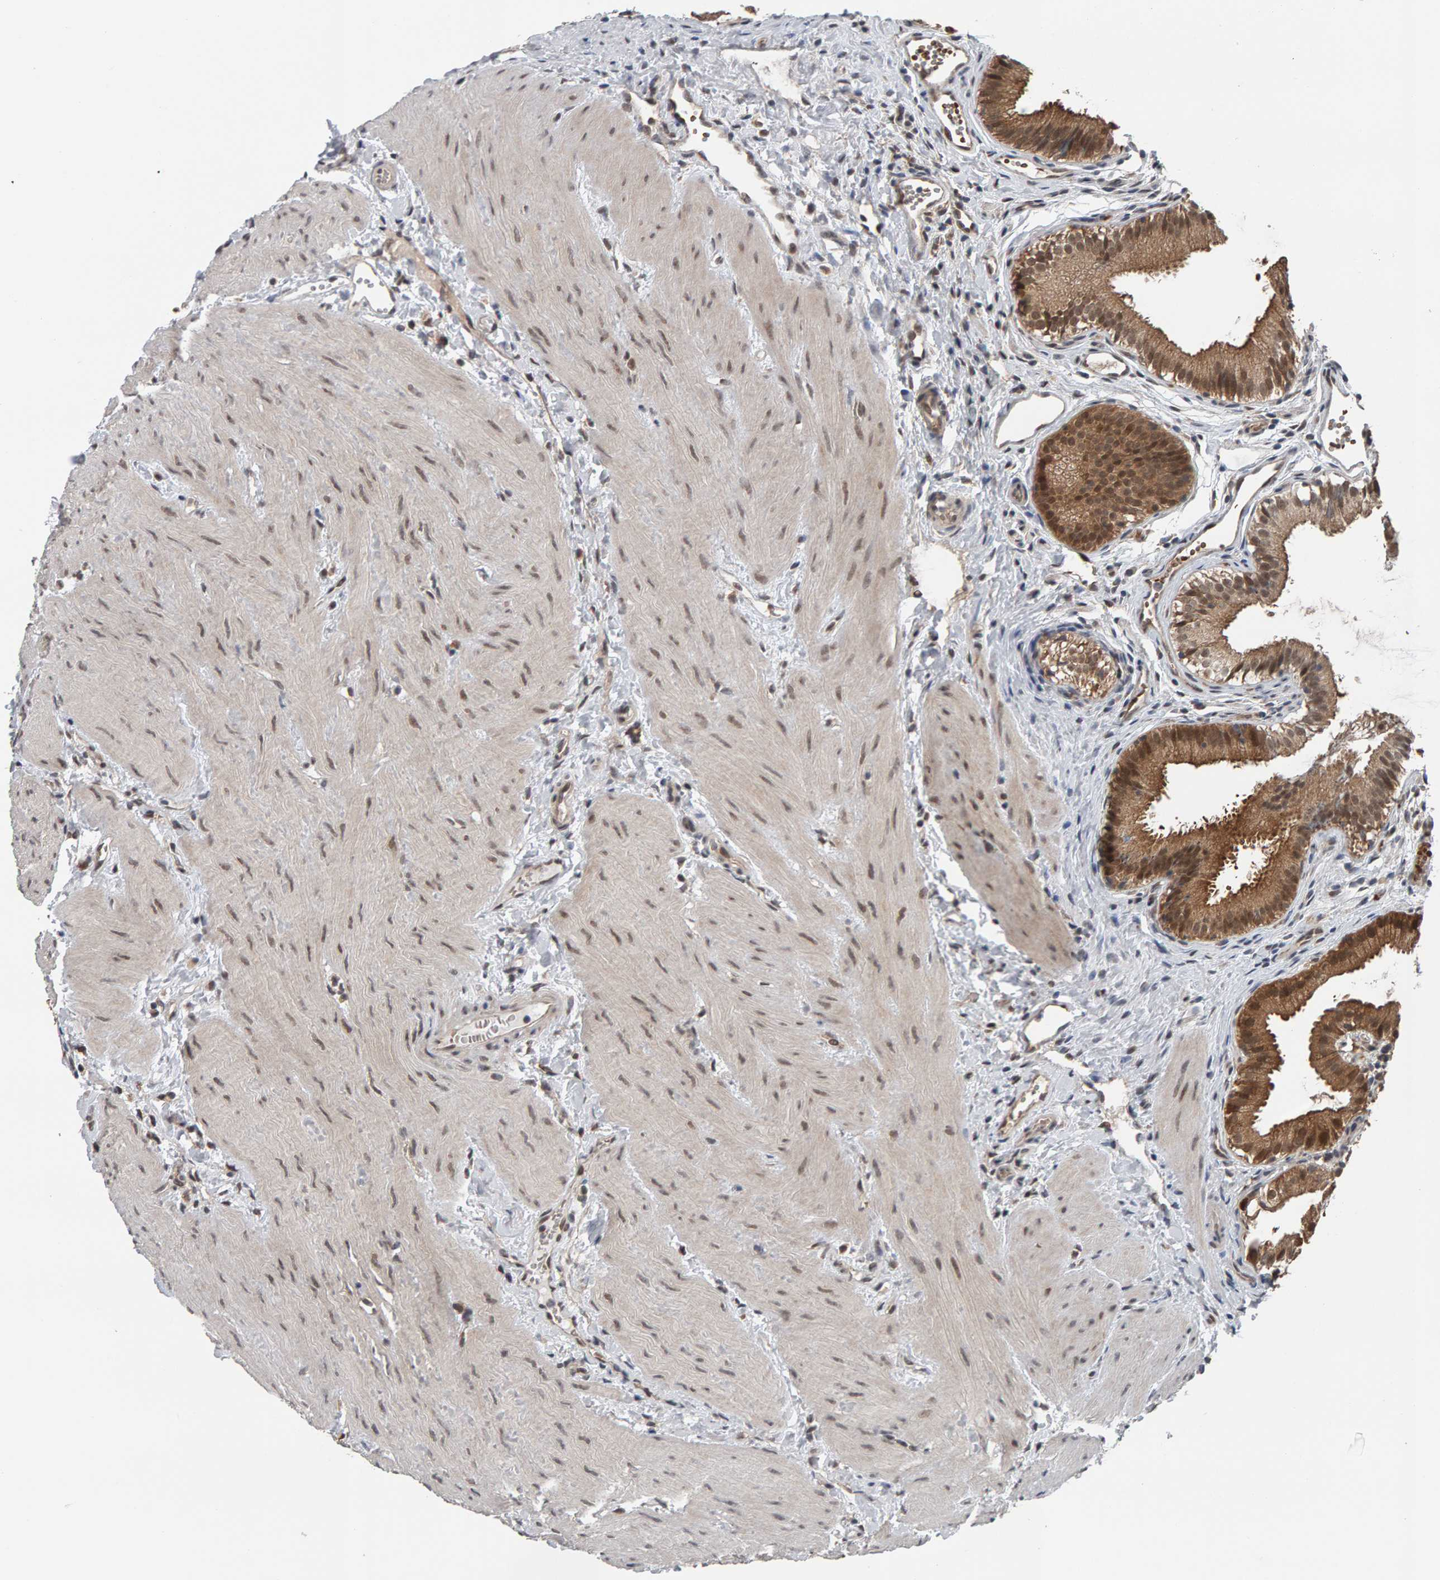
{"staining": {"intensity": "moderate", "quantity": ">75%", "location": "cytoplasmic/membranous,nuclear"}, "tissue": "gallbladder", "cell_type": "Glandular cells", "image_type": "normal", "snomed": [{"axis": "morphology", "description": "Normal tissue, NOS"}, {"axis": "topography", "description": "Gallbladder"}], "caption": "High-magnification brightfield microscopy of benign gallbladder stained with DAB (3,3'-diaminobenzidine) (brown) and counterstained with hematoxylin (blue). glandular cells exhibit moderate cytoplasmic/membranous,nuclear positivity is identified in about>75% of cells.", "gene": "COASY", "patient": {"sex": "female", "age": 26}}